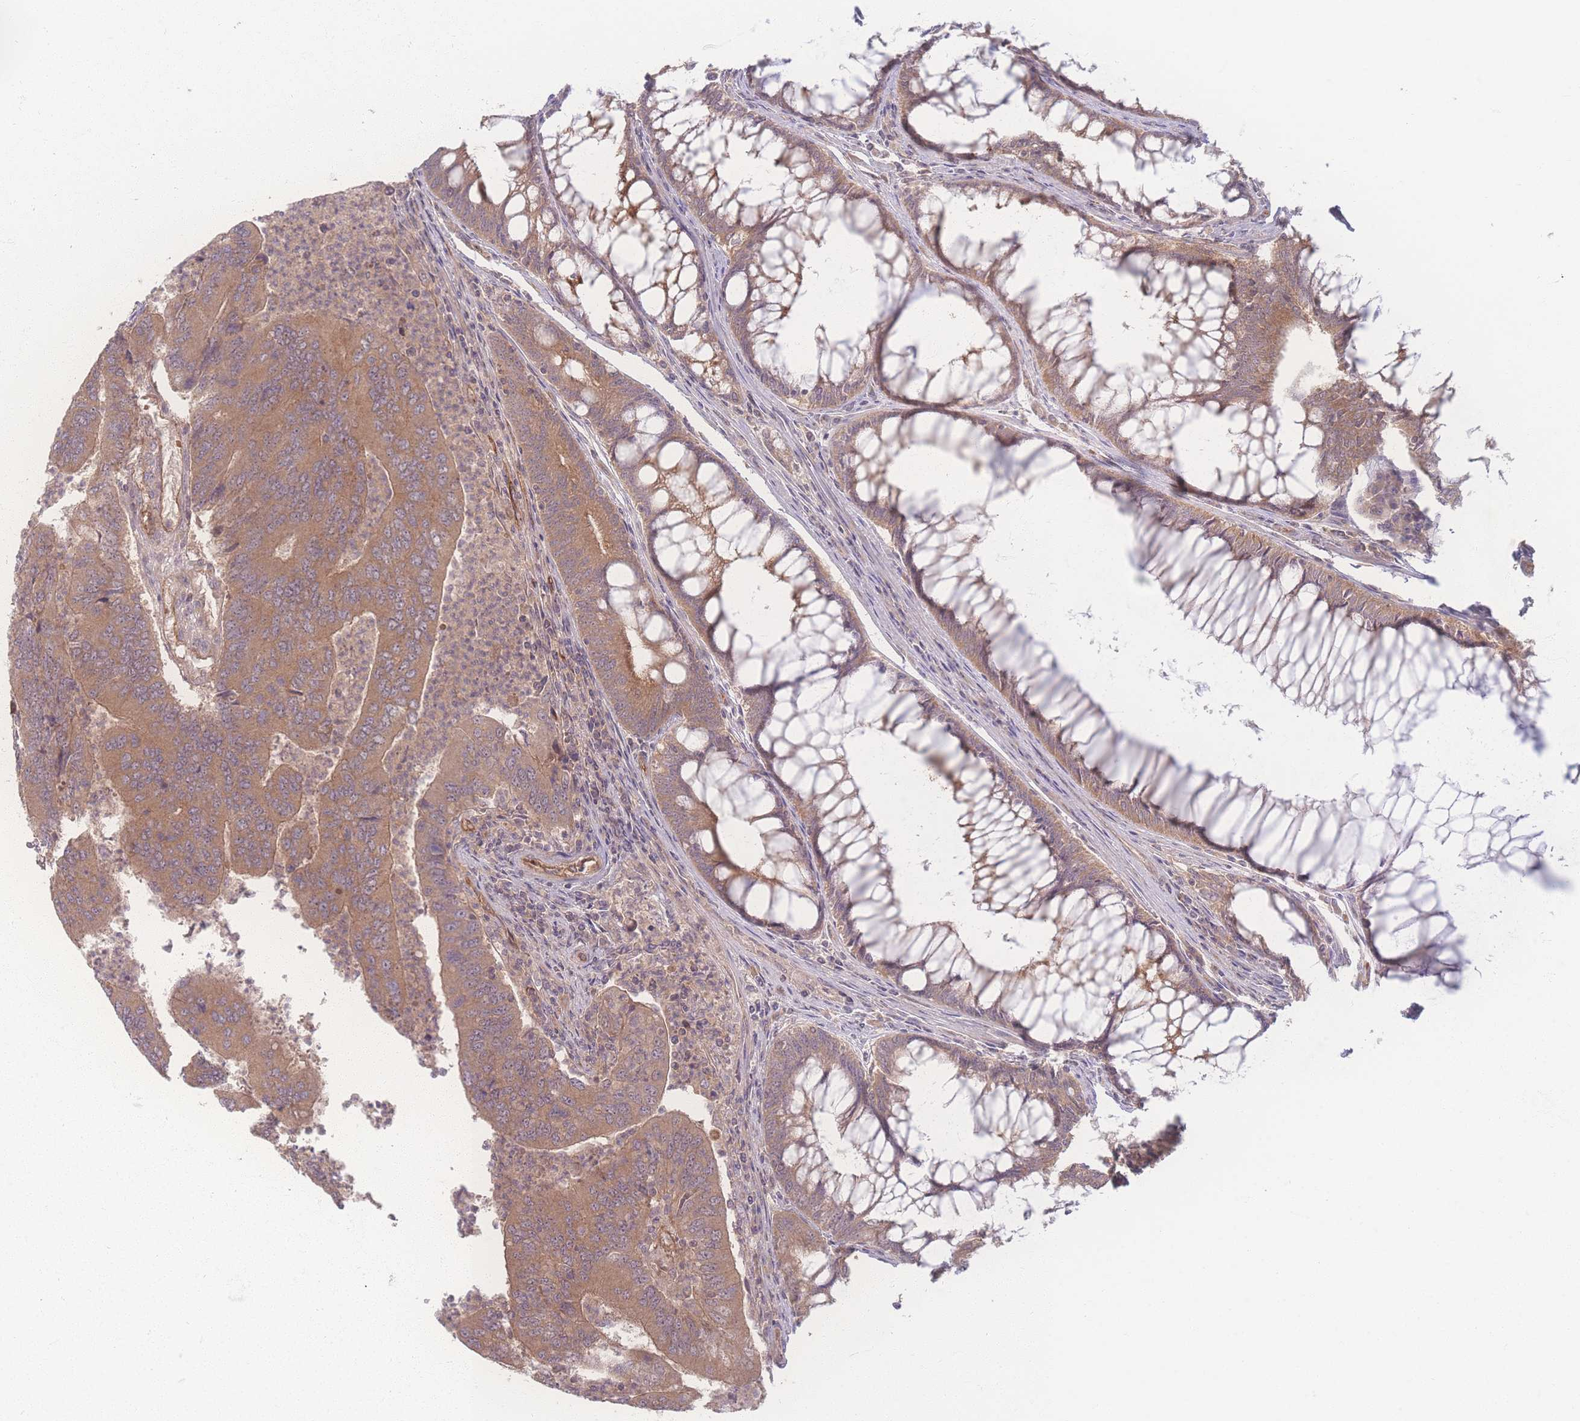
{"staining": {"intensity": "moderate", "quantity": ">75%", "location": "cytoplasmic/membranous"}, "tissue": "colorectal cancer", "cell_type": "Tumor cells", "image_type": "cancer", "snomed": [{"axis": "morphology", "description": "Adenocarcinoma, NOS"}, {"axis": "topography", "description": "Colon"}], "caption": "Immunohistochemical staining of adenocarcinoma (colorectal) exhibits moderate cytoplasmic/membranous protein expression in about >75% of tumor cells. The protein is stained brown, and the nuclei are stained in blue (DAB (3,3'-diaminobenzidine) IHC with brightfield microscopy, high magnification).", "gene": "INSR", "patient": {"sex": "female", "age": 67}}